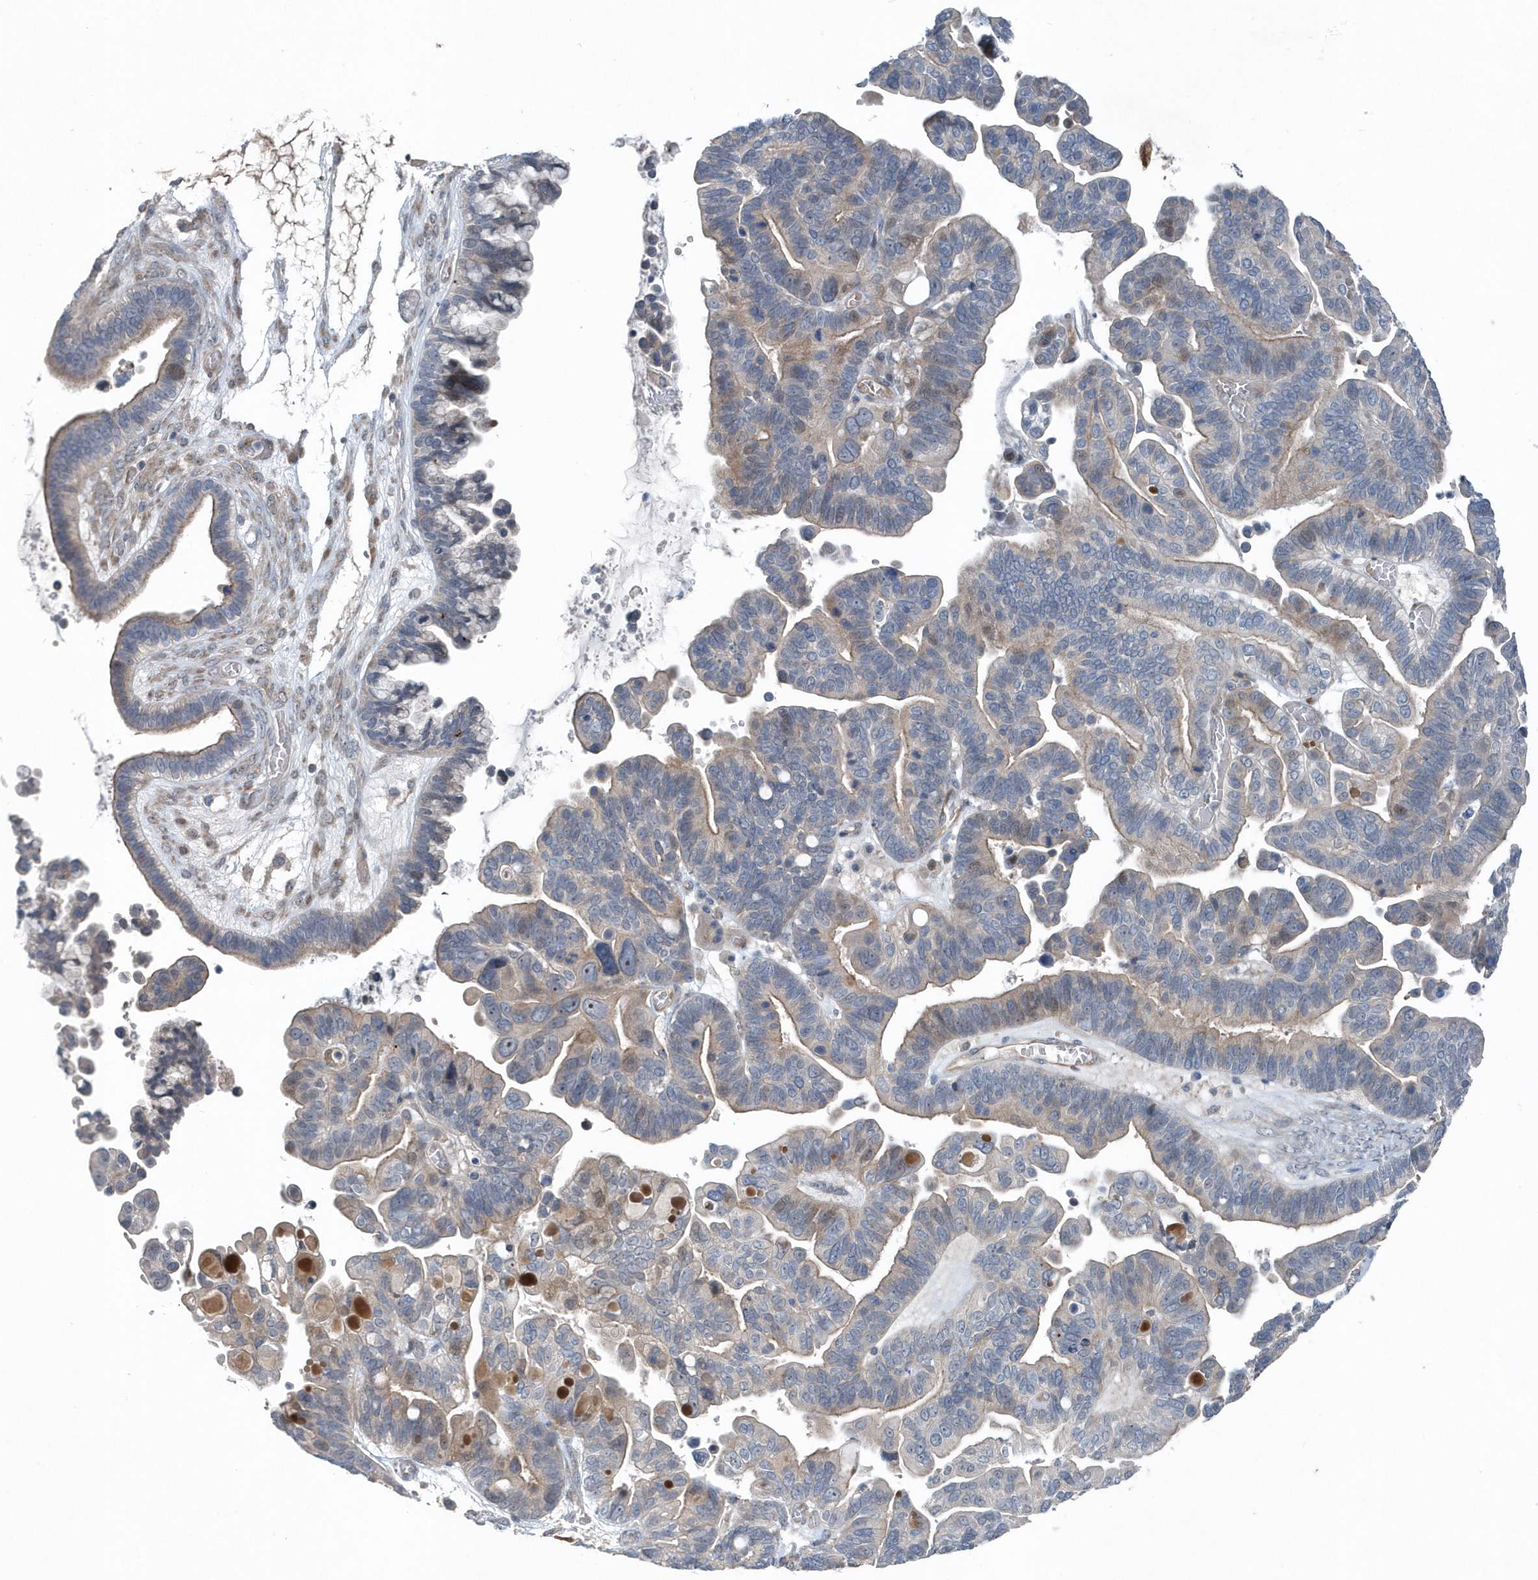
{"staining": {"intensity": "weak", "quantity": "25%-75%", "location": "cytoplasmic/membranous"}, "tissue": "ovarian cancer", "cell_type": "Tumor cells", "image_type": "cancer", "snomed": [{"axis": "morphology", "description": "Cystadenocarcinoma, serous, NOS"}, {"axis": "topography", "description": "Ovary"}], "caption": "Protein expression analysis of ovarian cancer (serous cystadenocarcinoma) exhibits weak cytoplasmic/membranous positivity in approximately 25%-75% of tumor cells.", "gene": "MCC", "patient": {"sex": "female", "age": 56}}